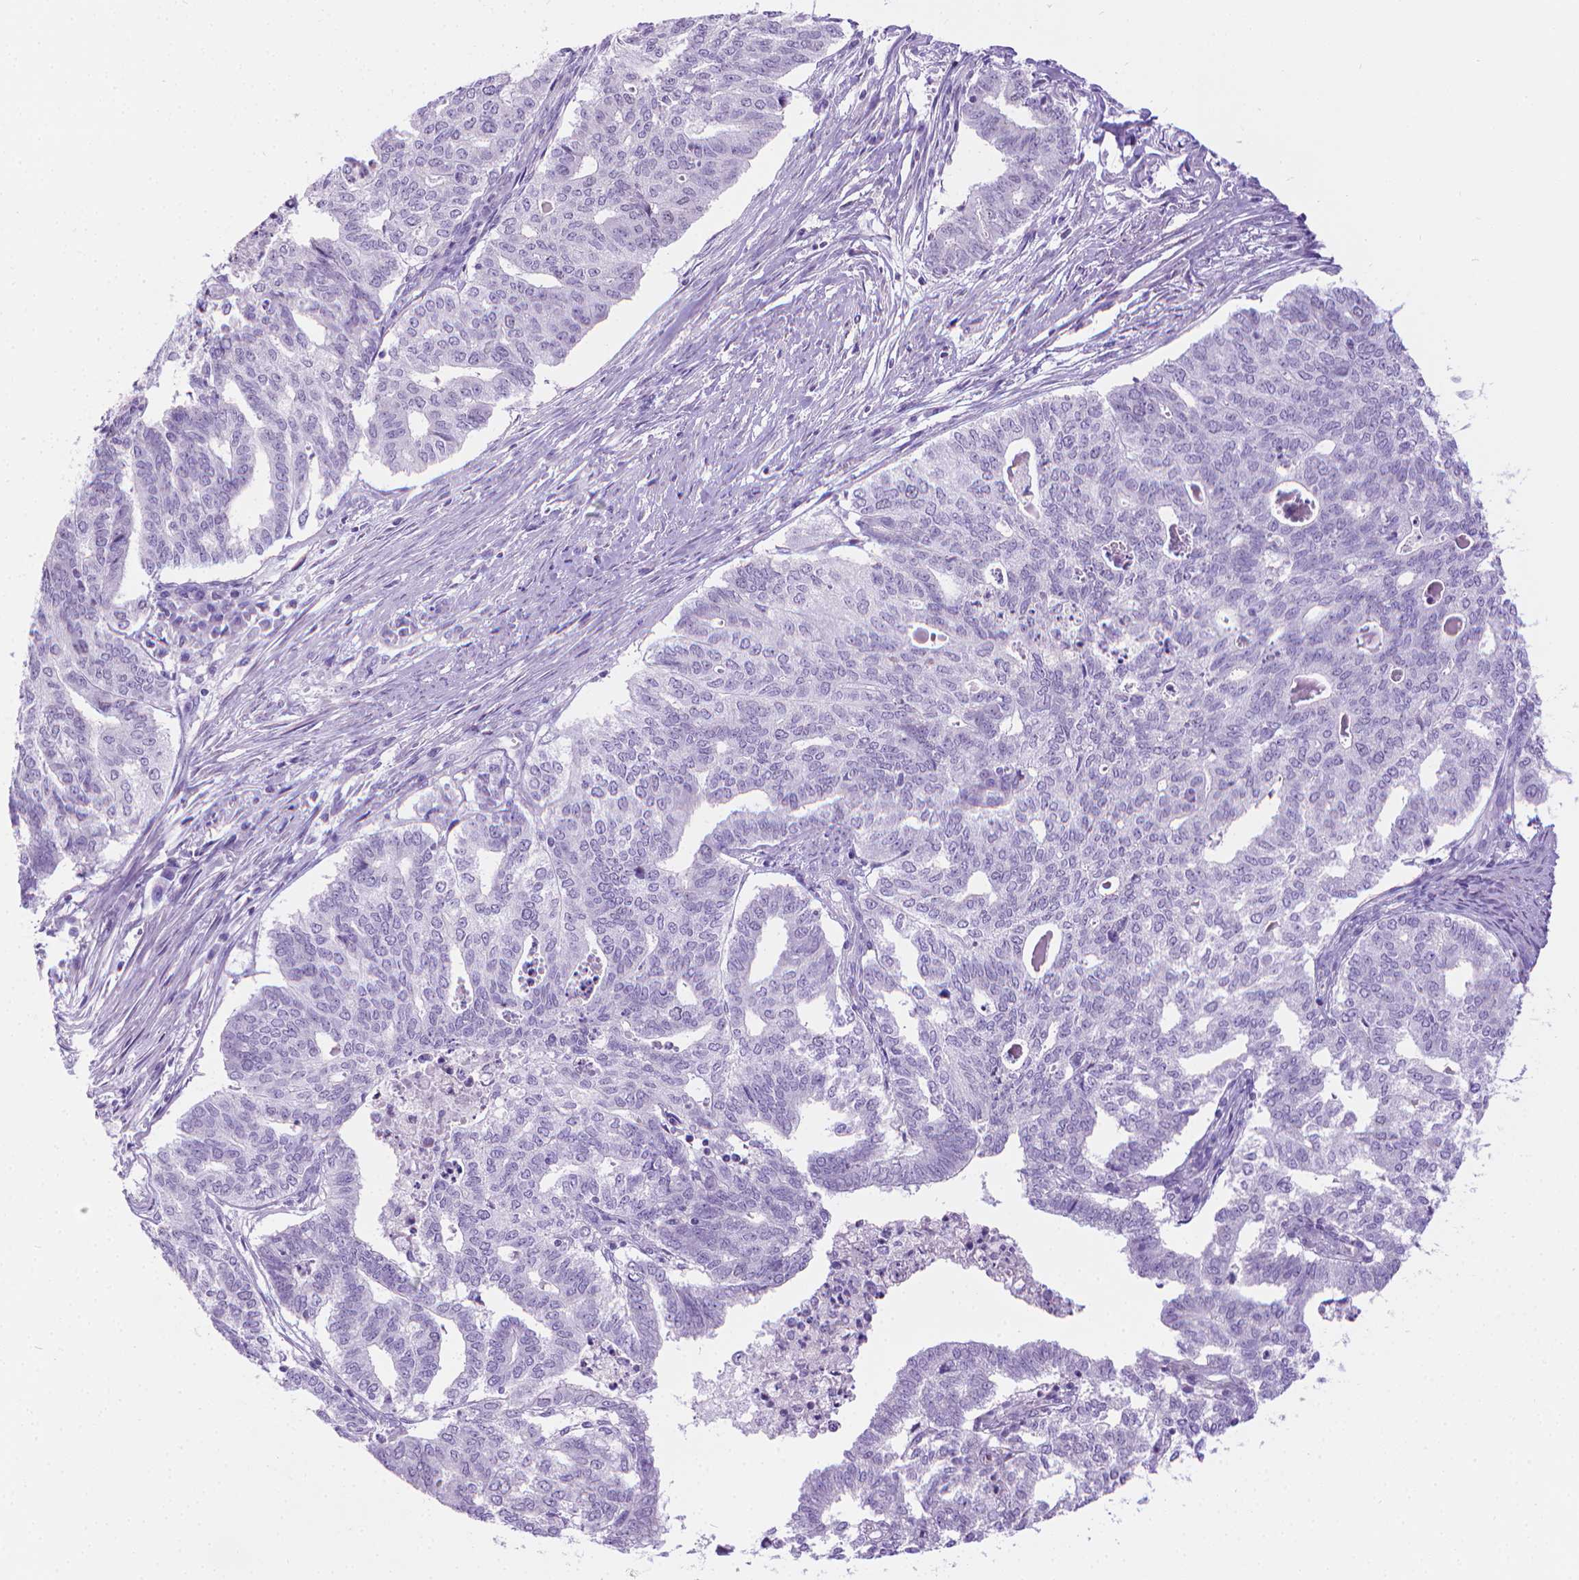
{"staining": {"intensity": "negative", "quantity": "none", "location": "none"}, "tissue": "endometrial cancer", "cell_type": "Tumor cells", "image_type": "cancer", "snomed": [{"axis": "morphology", "description": "Adenocarcinoma, NOS"}, {"axis": "topography", "description": "Endometrium"}], "caption": "The photomicrograph demonstrates no significant staining in tumor cells of endometrial cancer. (Brightfield microscopy of DAB immunohistochemistry at high magnification).", "gene": "SPAG6", "patient": {"sex": "female", "age": 79}}